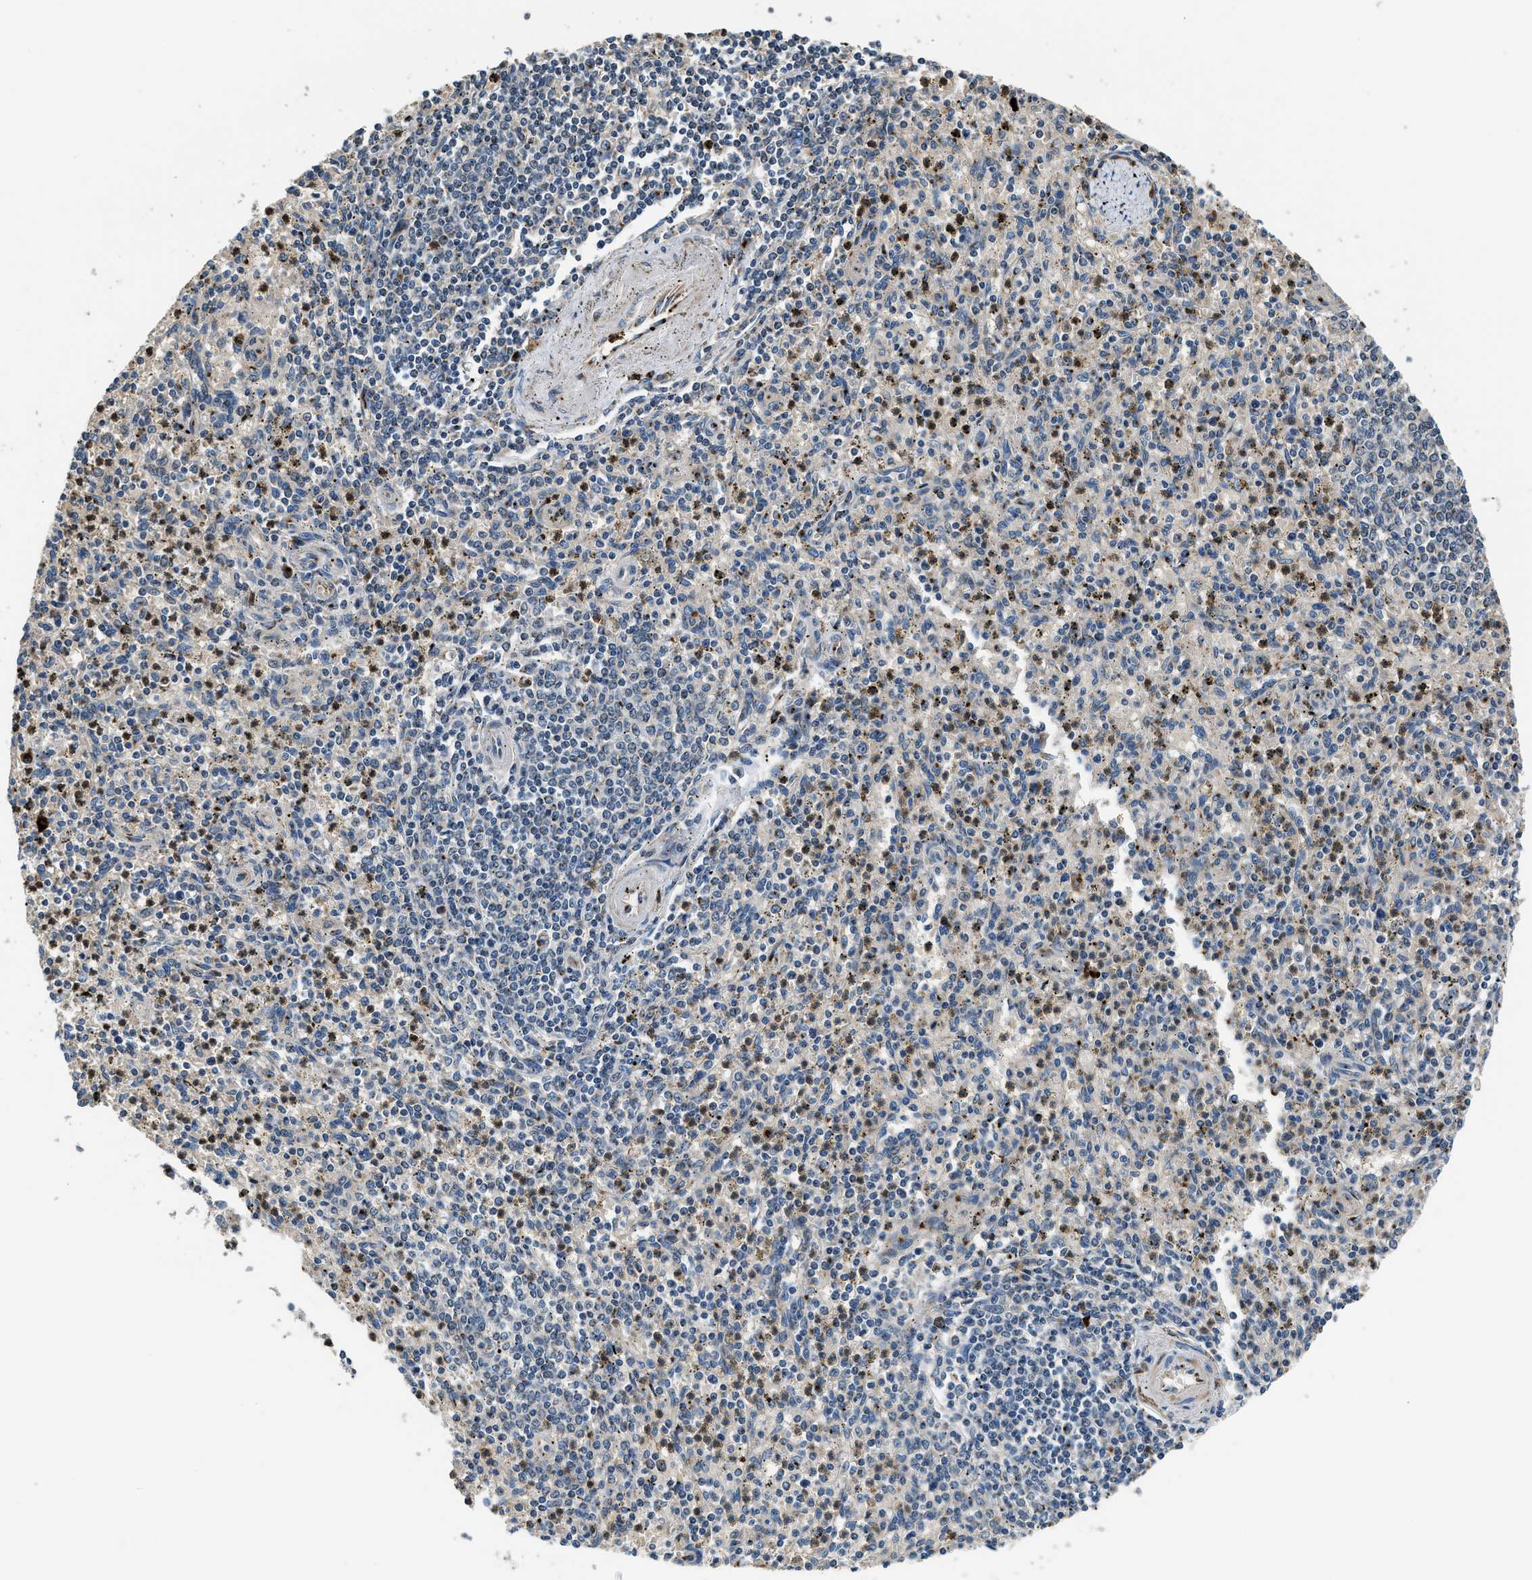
{"staining": {"intensity": "weak", "quantity": "25%-75%", "location": "cytoplasmic/membranous"}, "tissue": "spleen", "cell_type": "Cells in red pulp", "image_type": "normal", "snomed": [{"axis": "morphology", "description": "Normal tissue, NOS"}, {"axis": "topography", "description": "Spleen"}], "caption": "This histopathology image displays immunohistochemistry (IHC) staining of benign spleen, with low weak cytoplasmic/membranous staining in about 25%-75% of cells in red pulp.", "gene": "FUT8", "patient": {"sex": "male", "age": 72}}